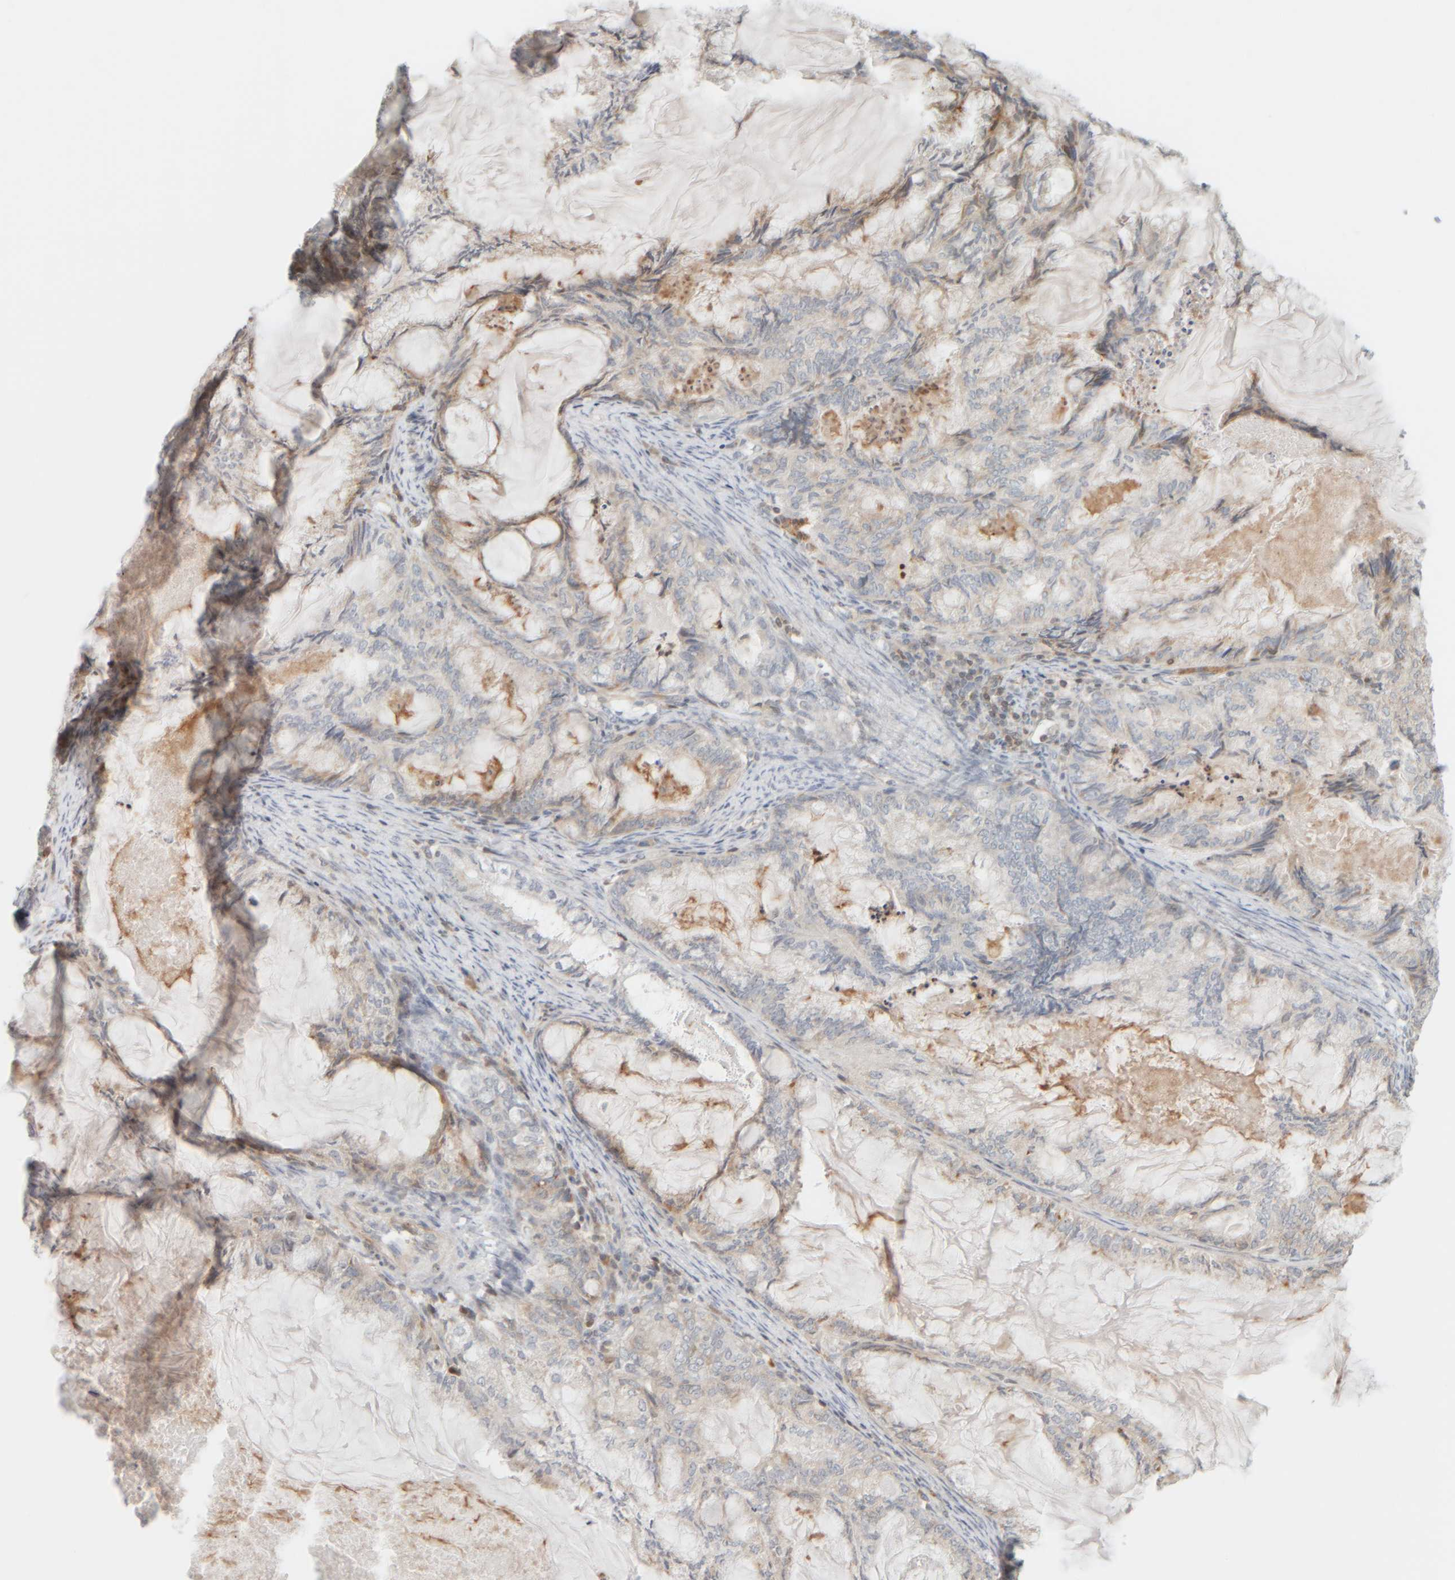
{"staining": {"intensity": "weak", "quantity": "<25%", "location": "cytoplasmic/membranous"}, "tissue": "endometrial cancer", "cell_type": "Tumor cells", "image_type": "cancer", "snomed": [{"axis": "morphology", "description": "Adenocarcinoma, NOS"}, {"axis": "topography", "description": "Endometrium"}], "caption": "High magnification brightfield microscopy of endometrial cancer (adenocarcinoma) stained with DAB (brown) and counterstained with hematoxylin (blue): tumor cells show no significant staining.", "gene": "PTGES3L-AARSD1", "patient": {"sex": "female", "age": 86}}